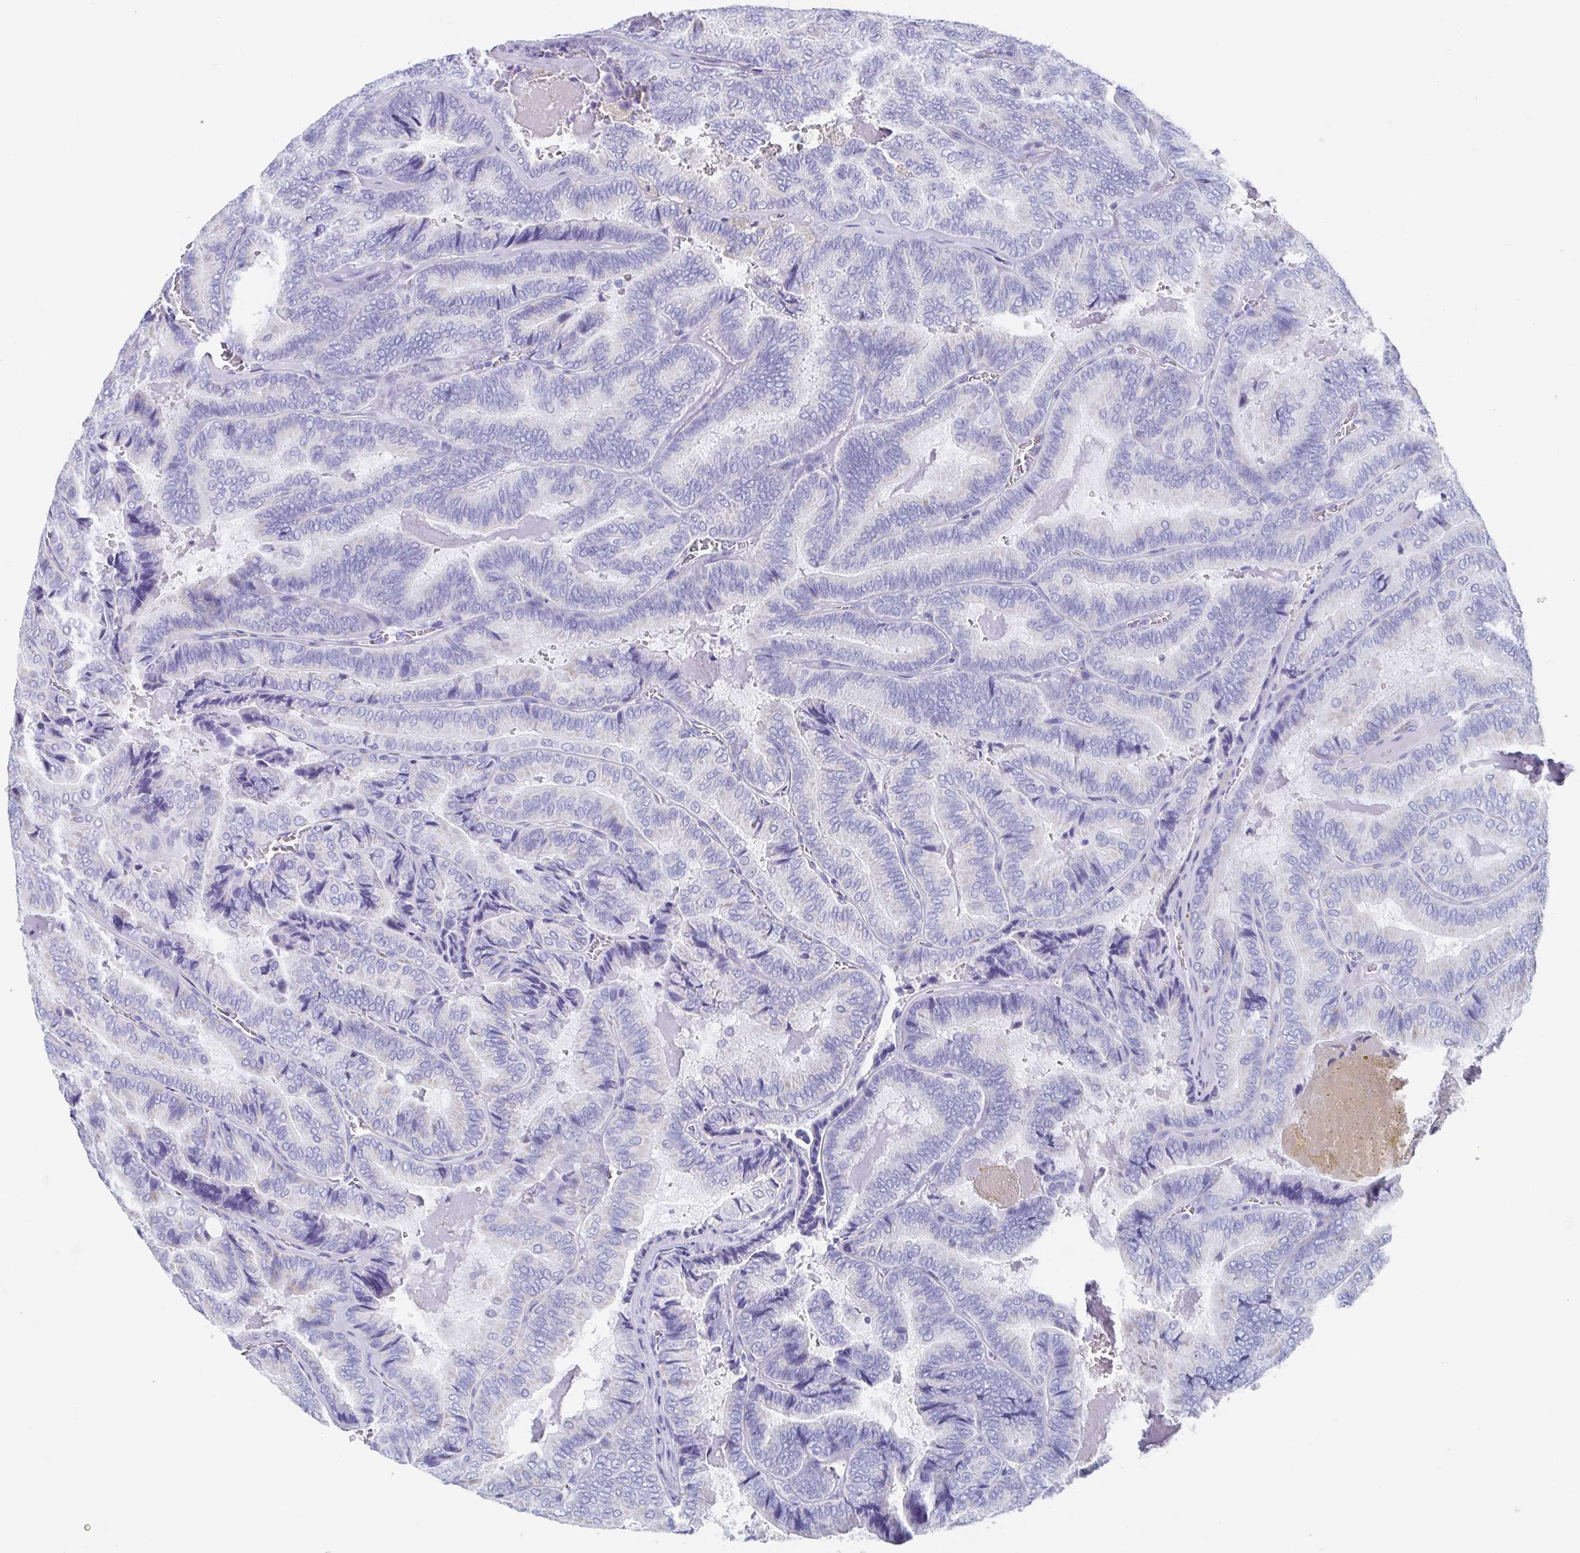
{"staining": {"intensity": "negative", "quantity": "none", "location": "none"}, "tissue": "thyroid cancer", "cell_type": "Tumor cells", "image_type": "cancer", "snomed": [{"axis": "morphology", "description": "Papillary adenocarcinoma, NOS"}, {"axis": "topography", "description": "Thyroid gland"}], "caption": "DAB (3,3'-diaminobenzidine) immunohistochemical staining of human thyroid papillary adenocarcinoma demonstrates no significant positivity in tumor cells.", "gene": "C10orf53", "patient": {"sex": "female", "age": 75}}